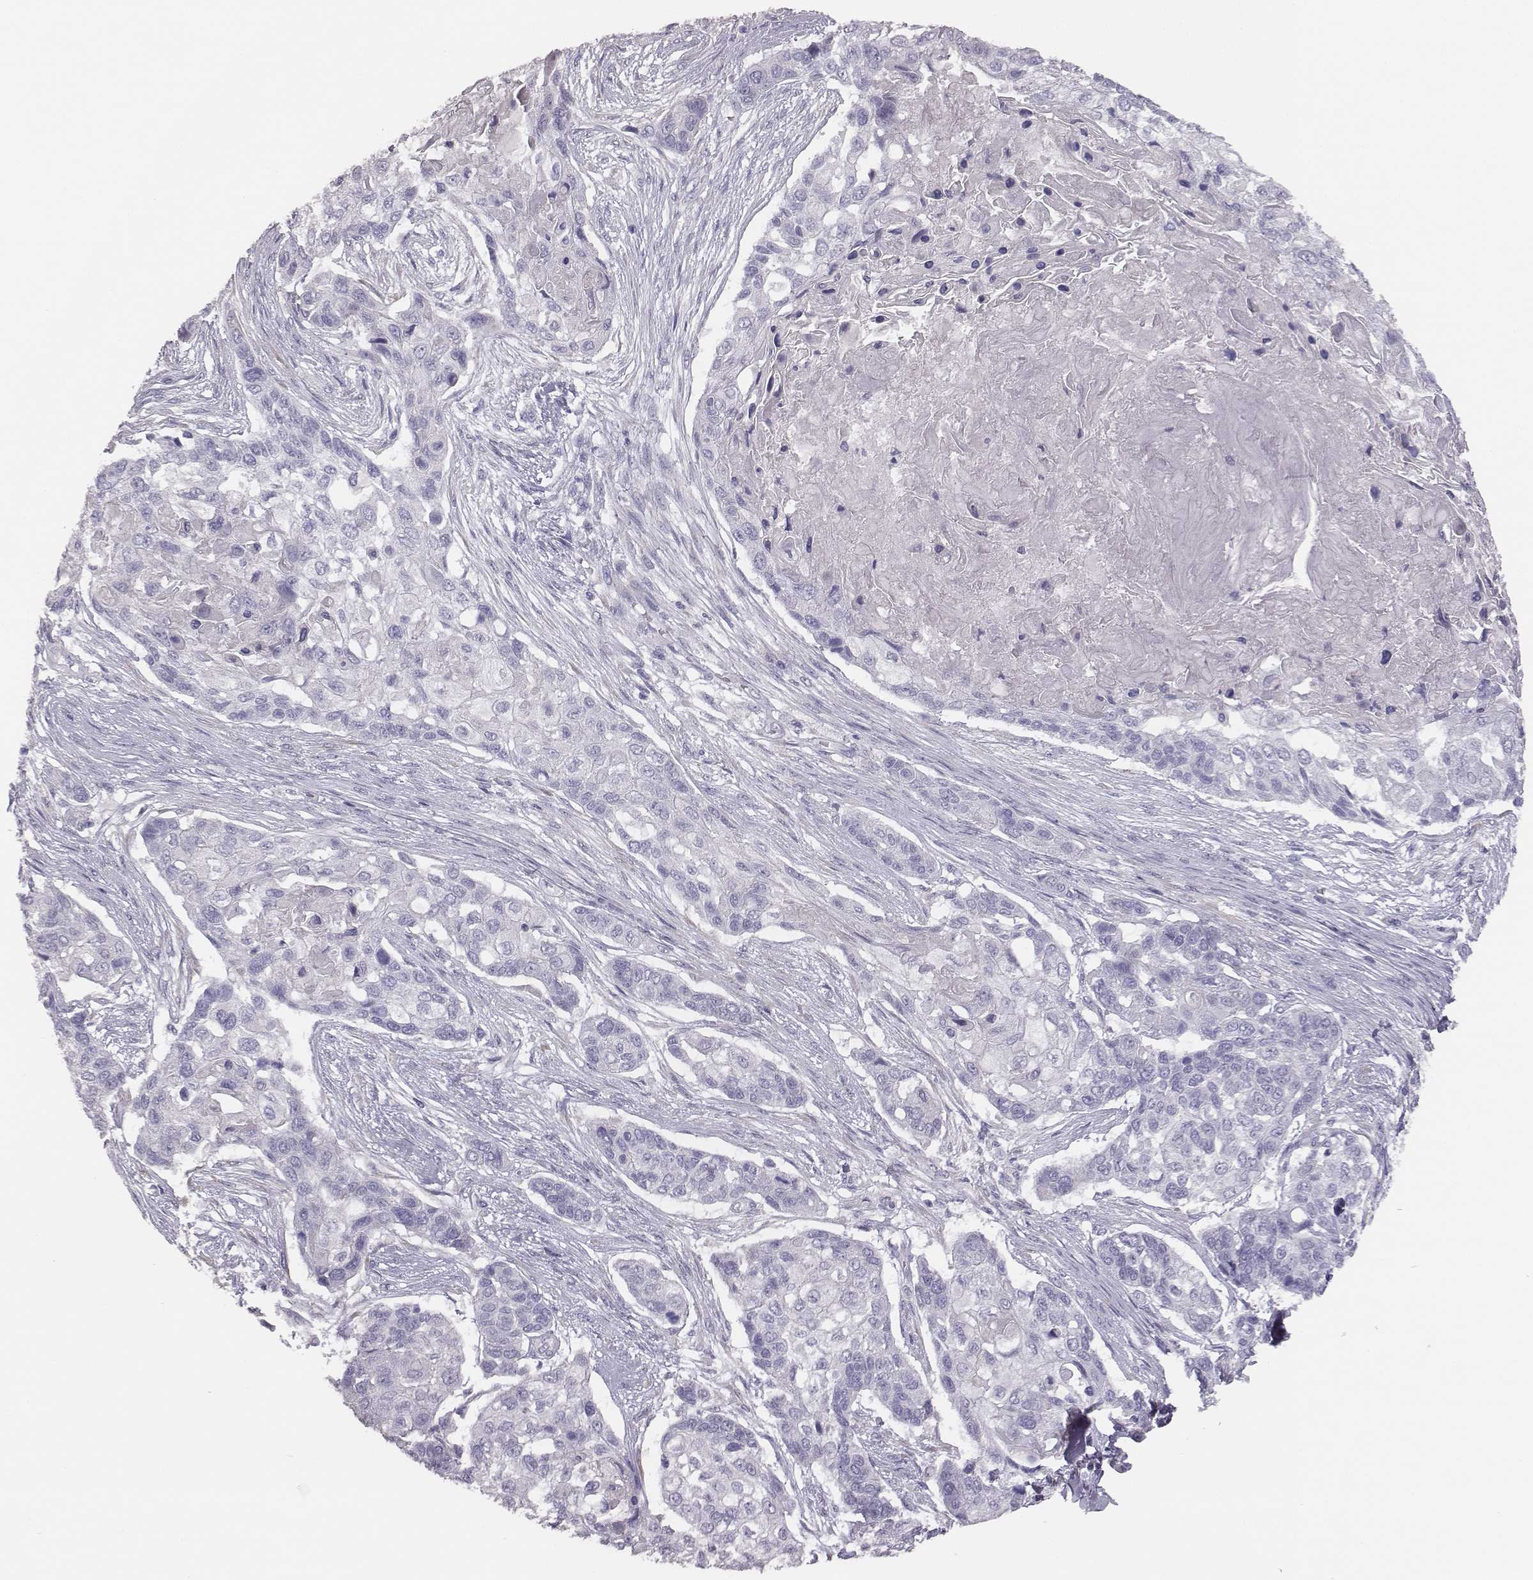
{"staining": {"intensity": "negative", "quantity": "none", "location": "none"}, "tissue": "lung cancer", "cell_type": "Tumor cells", "image_type": "cancer", "snomed": [{"axis": "morphology", "description": "Squamous cell carcinoma, NOS"}, {"axis": "topography", "description": "Lung"}], "caption": "Histopathology image shows no protein staining in tumor cells of lung cancer (squamous cell carcinoma) tissue.", "gene": "GUCA1A", "patient": {"sex": "male", "age": 69}}